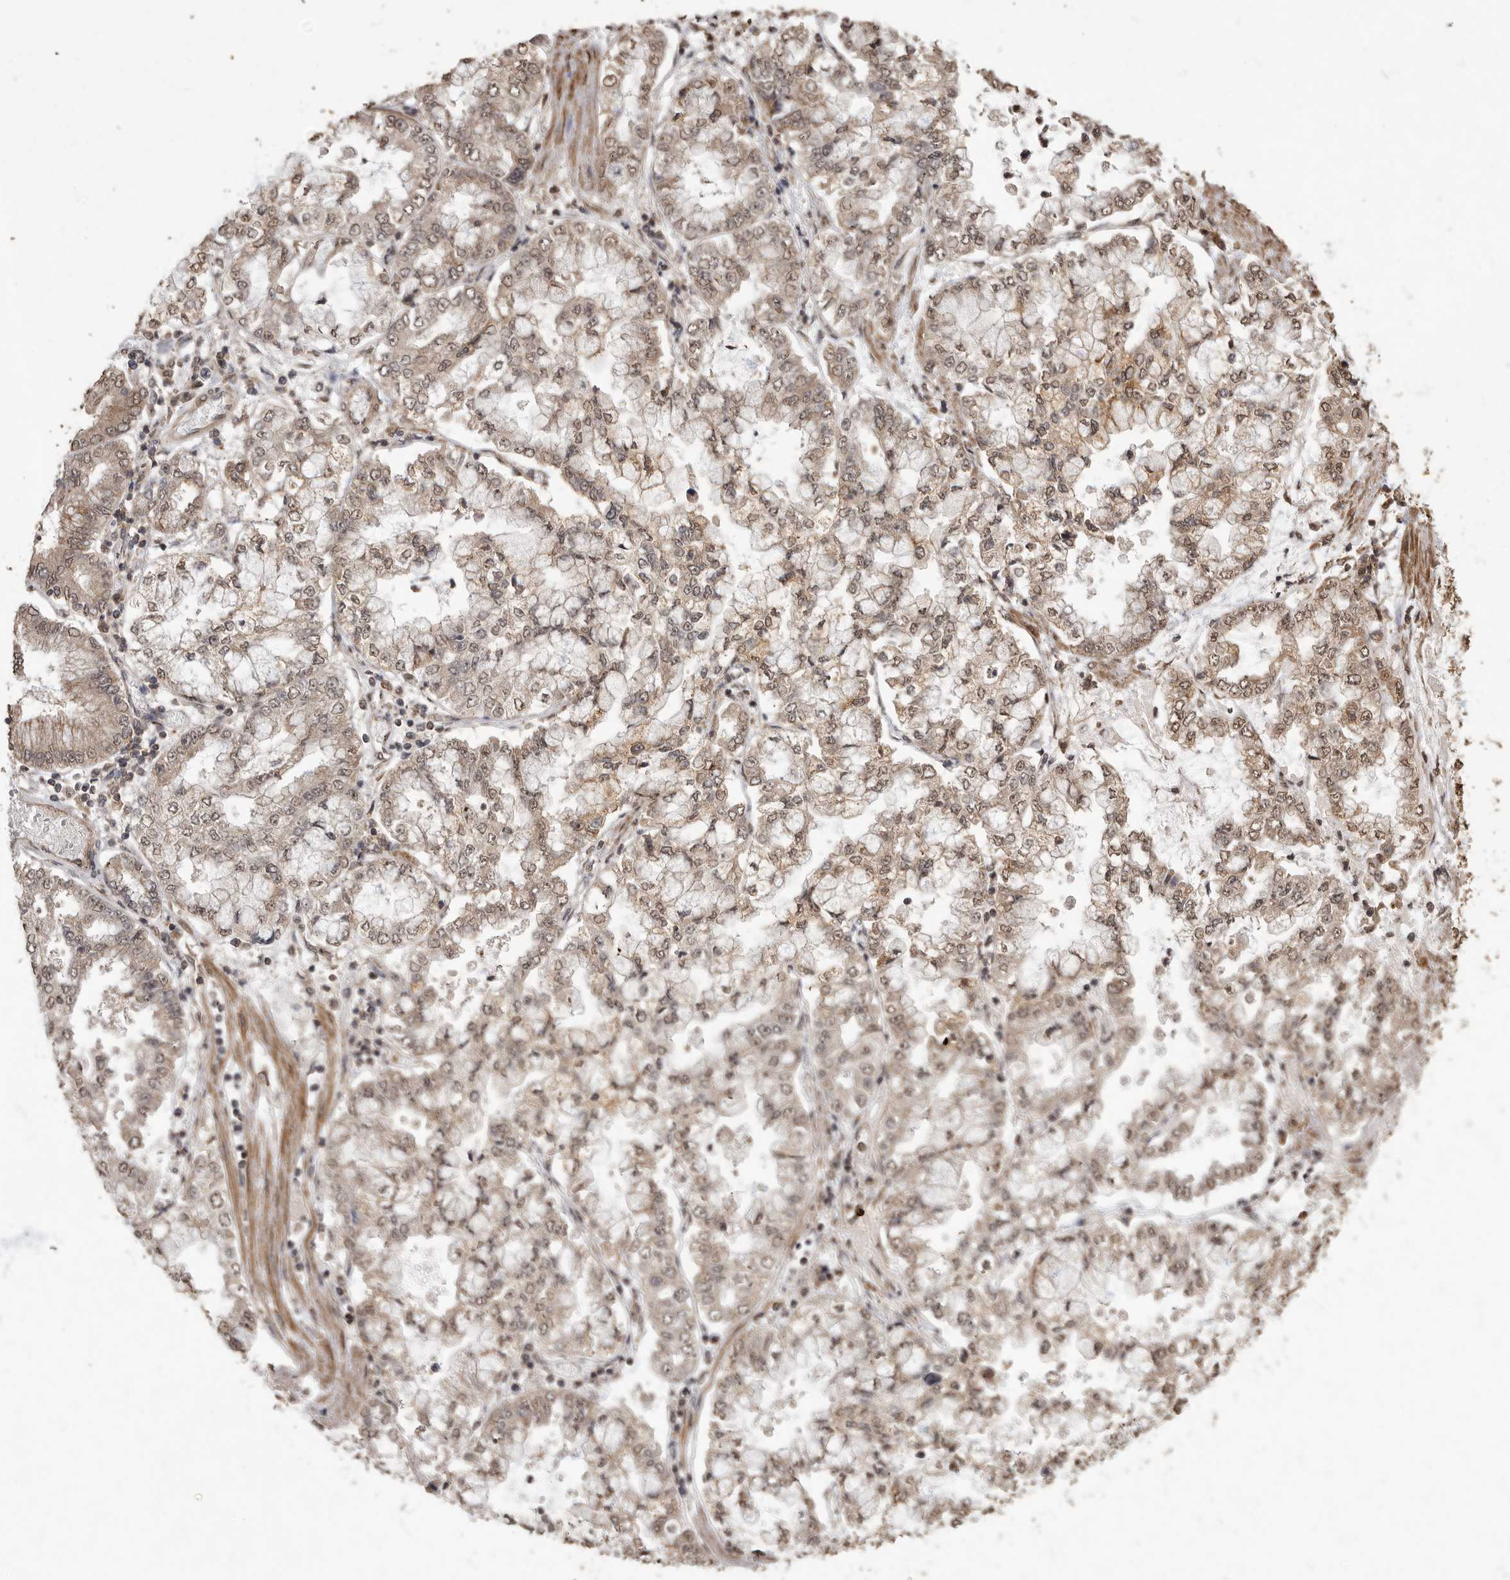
{"staining": {"intensity": "weak", "quantity": ">75%", "location": "cytoplasmic/membranous,nuclear"}, "tissue": "stomach cancer", "cell_type": "Tumor cells", "image_type": "cancer", "snomed": [{"axis": "morphology", "description": "Adenocarcinoma, NOS"}, {"axis": "topography", "description": "Stomach"}], "caption": "Approximately >75% of tumor cells in human stomach cancer (adenocarcinoma) reveal weak cytoplasmic/membranous and nuclear protein staining as visualized by brown immunohistochemical staining.", "gene": "MAFG", "patient": {"sex": "male", "age": 76}}